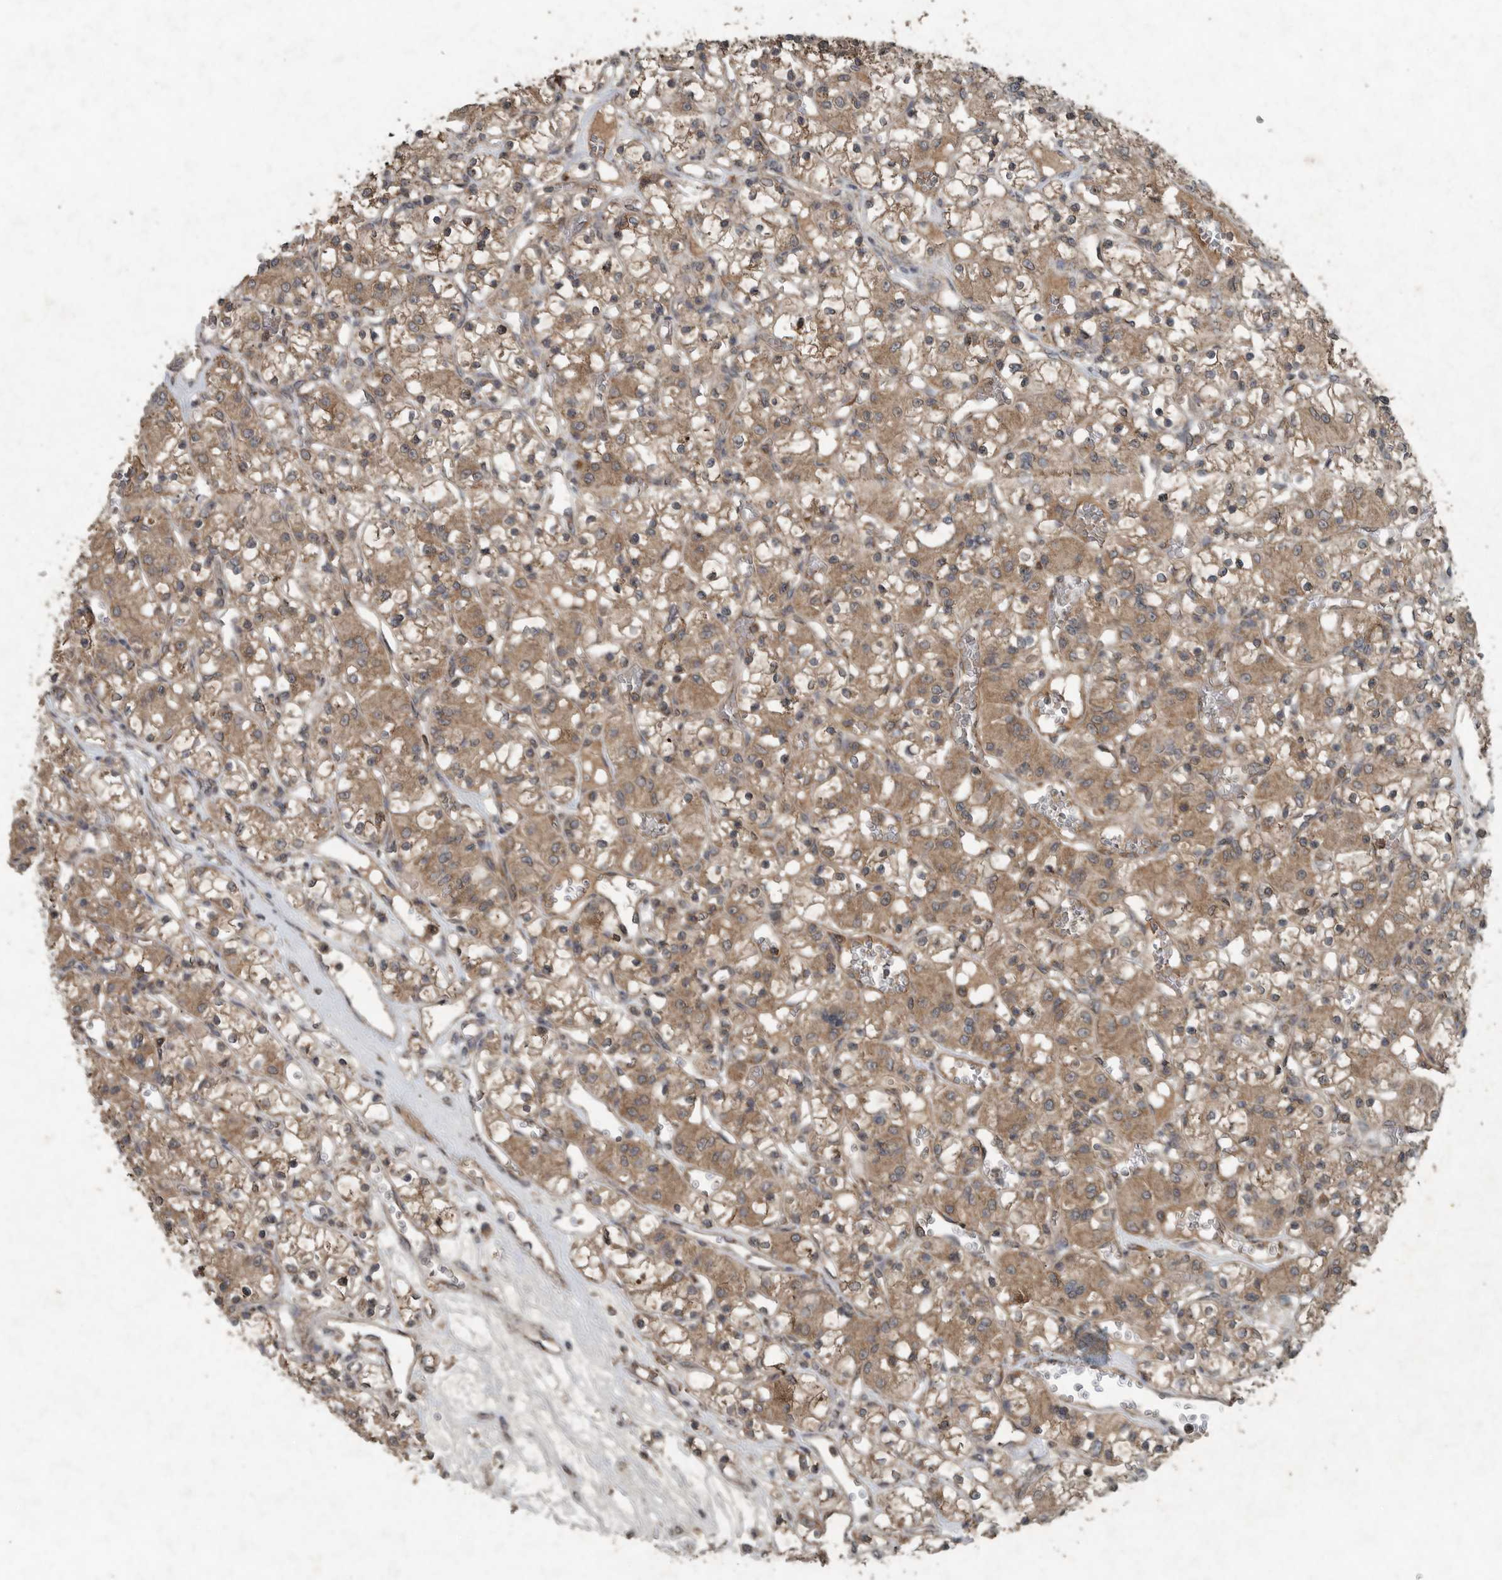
{"staining": {"intensity": "moderate", "quantity": ">75%", "location": "cytoplasmic/membranous"}, "tissue": "renal cancer", "cell_type": "Tumor cells", "image_type": "cancer", "snomed": [{"axis": "morphology", "description": "Adenocarcinoma, NOS"}, {"axis": "topography", "description": "Kidney"}], "caption": "Approximately >75% of tumor cells in adenocarcinoma (renal) reveal moderate cytoplasmic/membranous protein expression as visualized by brown immunohistochemical staining.", "gene": "IL6ST", "patient": {"sex": "female", "age": 59}}